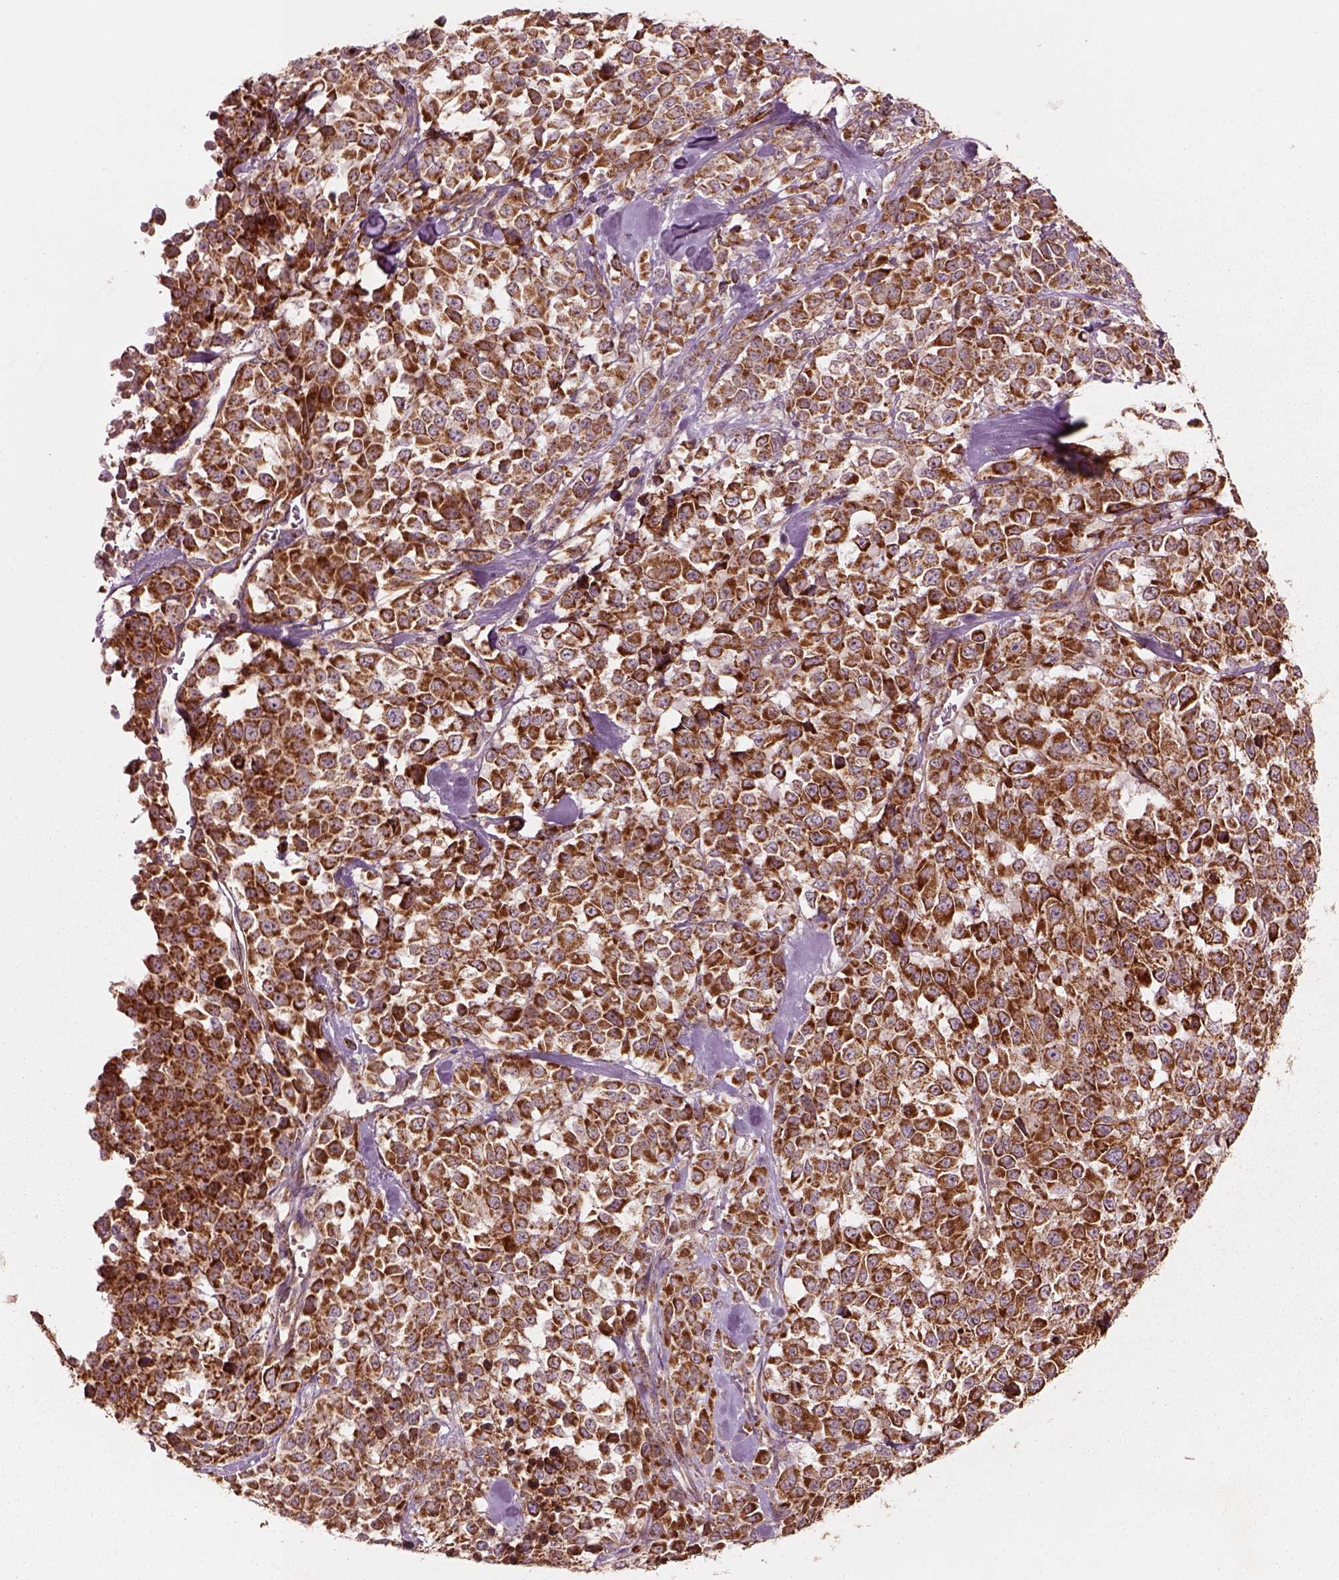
{"staining": {"intensity": "strong", "quantity": ">75%", "location": "cytoplasmic/membranous"}, "tissue": "melanoma", "cell_type": "Tumor cells", "image_type": "cancer", "snomed": [{"axis": "morphology", "description": "Malignant melanoma, Metastatic site"}, {"axis": "topography", "description": "Skin"}], "caption": "Strong cytoplasmic/membranous staining is present in approximately >75% of tumor cells in malignant melanoma (metastatic site).", "gene": "SLC25A5", "patient": {"sex": "male", "age": 84}}